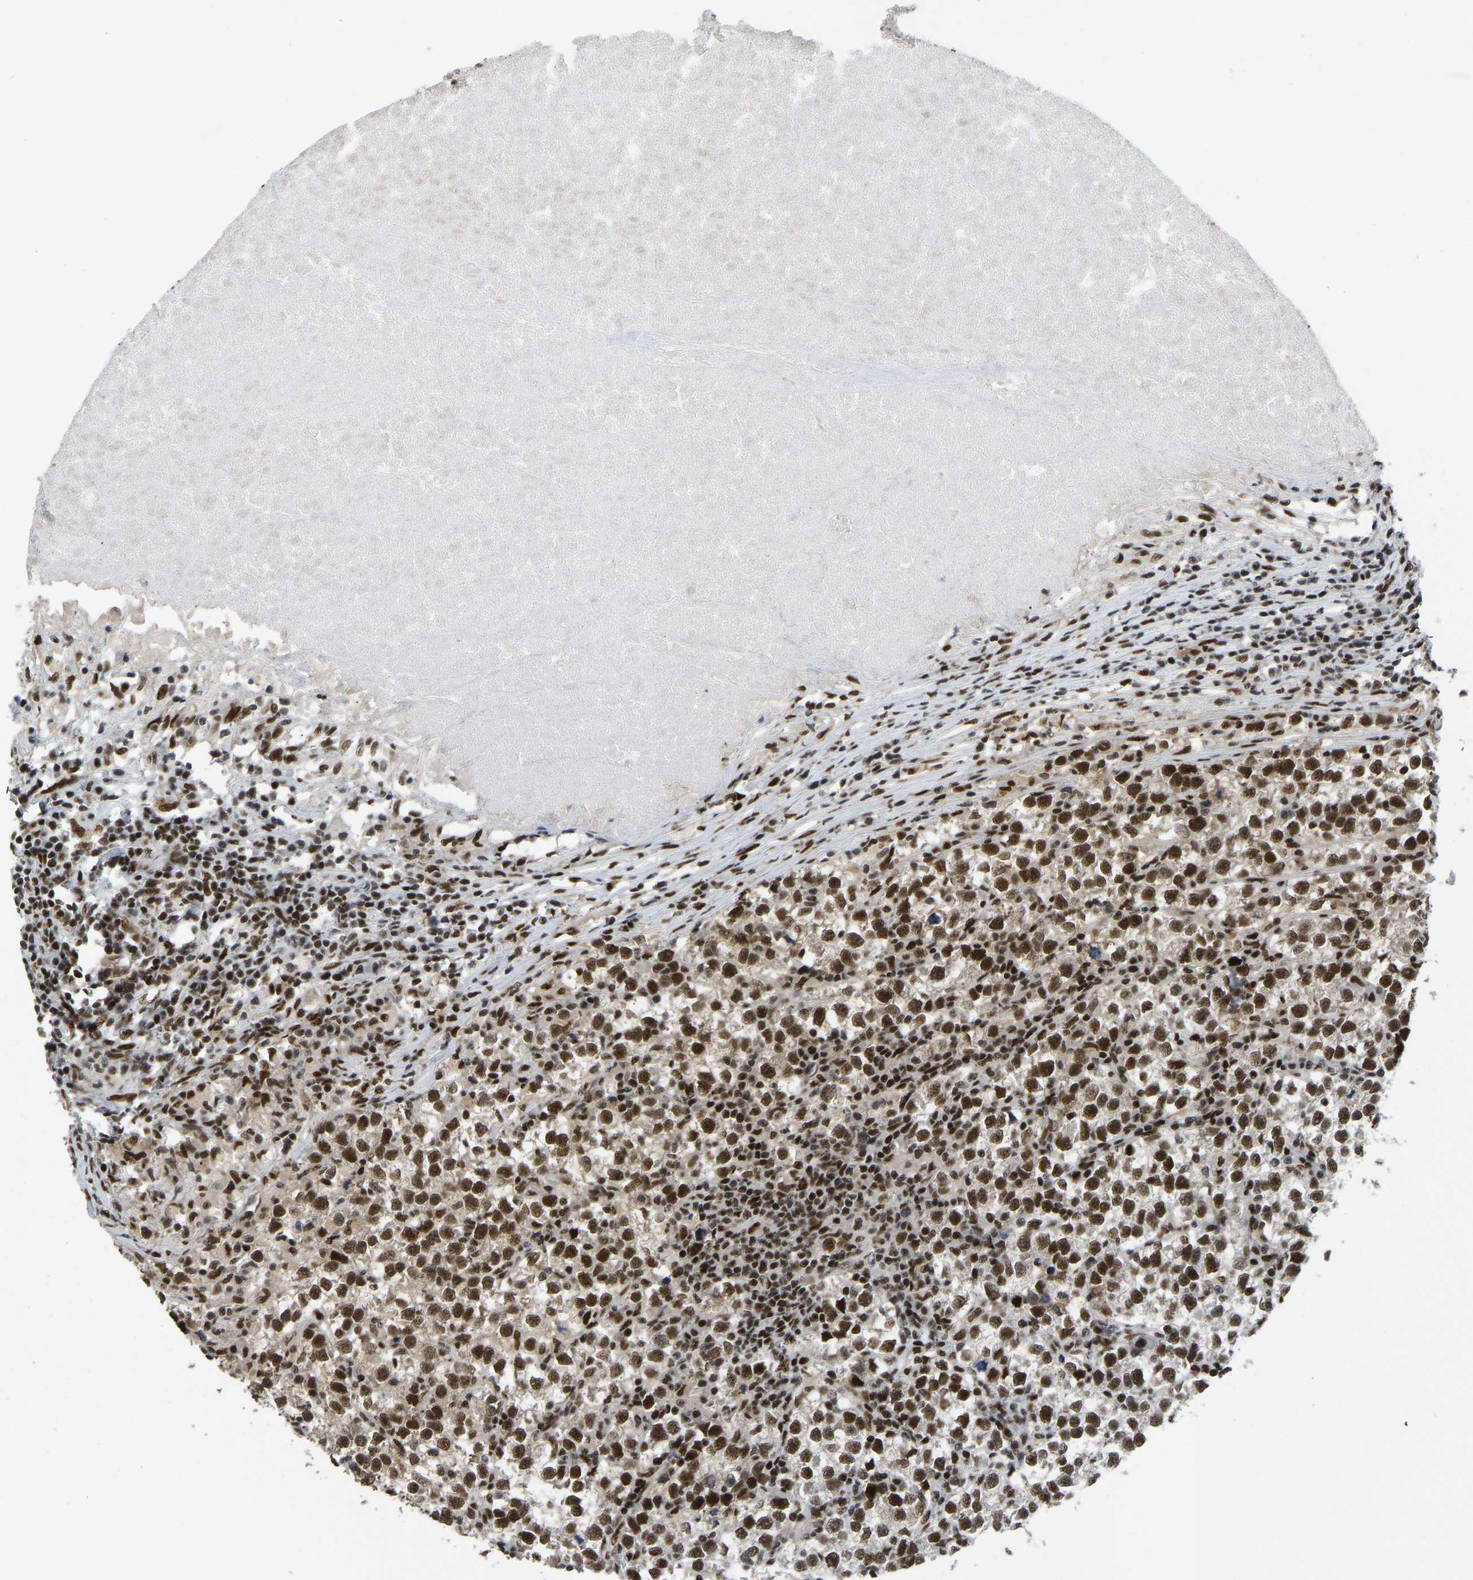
{"staining": {"intensity": "strong", "quantity": ">75%", "location": "nuclear"}, "tissue": "testis cancer", "cell_type": "Tumor cells", "image_type": "cancer", "snomed": [{"axis": "morphology", "description": "Normal tissue, NOS"}, {"axis": "morphology", "description": "Seminoma, NOS"}, {"axis": "topography", "description": "Testis"}], "caption": "This is an image of immunohistochemistry (IHC) staining of testis seminoma, which shows strong positivity in the nuclear of tumor cells.", "gene": "FOXK1", "patient": {"sex": "male", "age": 43}}